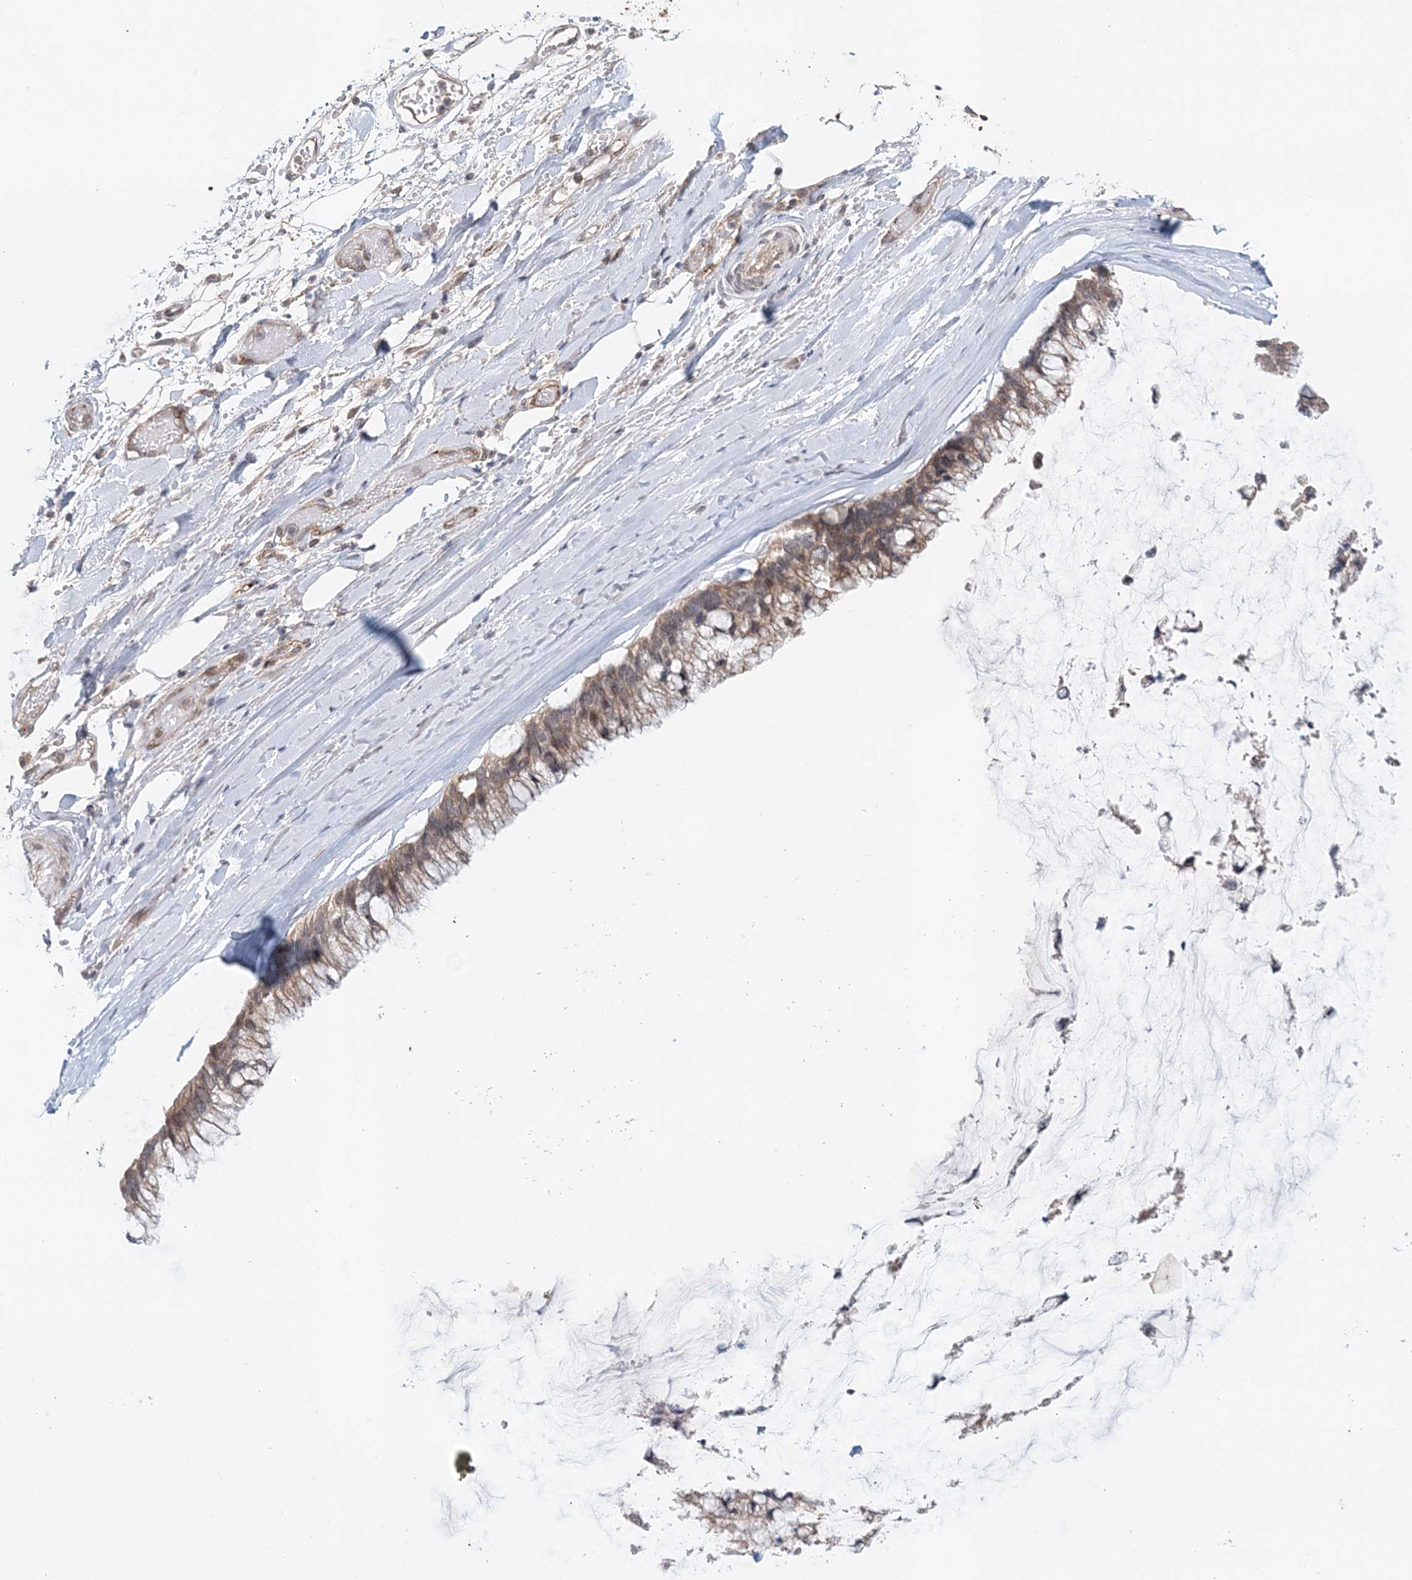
{"staining": {"intensity": "moderate", "quantity": ">75%", "location": "cytoplasmic/membranous"}, "tissue": "ovarian cancer", "cell_type": "Tumor cells", "image_type": "cancer", "snomed": [{"axis": "morphology", "description": "Cystadenocarcinoma, mucinous, NOS"}, {"axis": "topography", "description": "Ovary"}], "caption": "Immunohistochemistry (IHC) (DAB (3,3'-diaminobenzidine)) staining of ovarian cancer shows moderate cytoplasmic/membranous protein positivity in approximately >75% of tumor cells.", "gene": "FBXO38", "patient": {"sex": "female", "age": 39}}